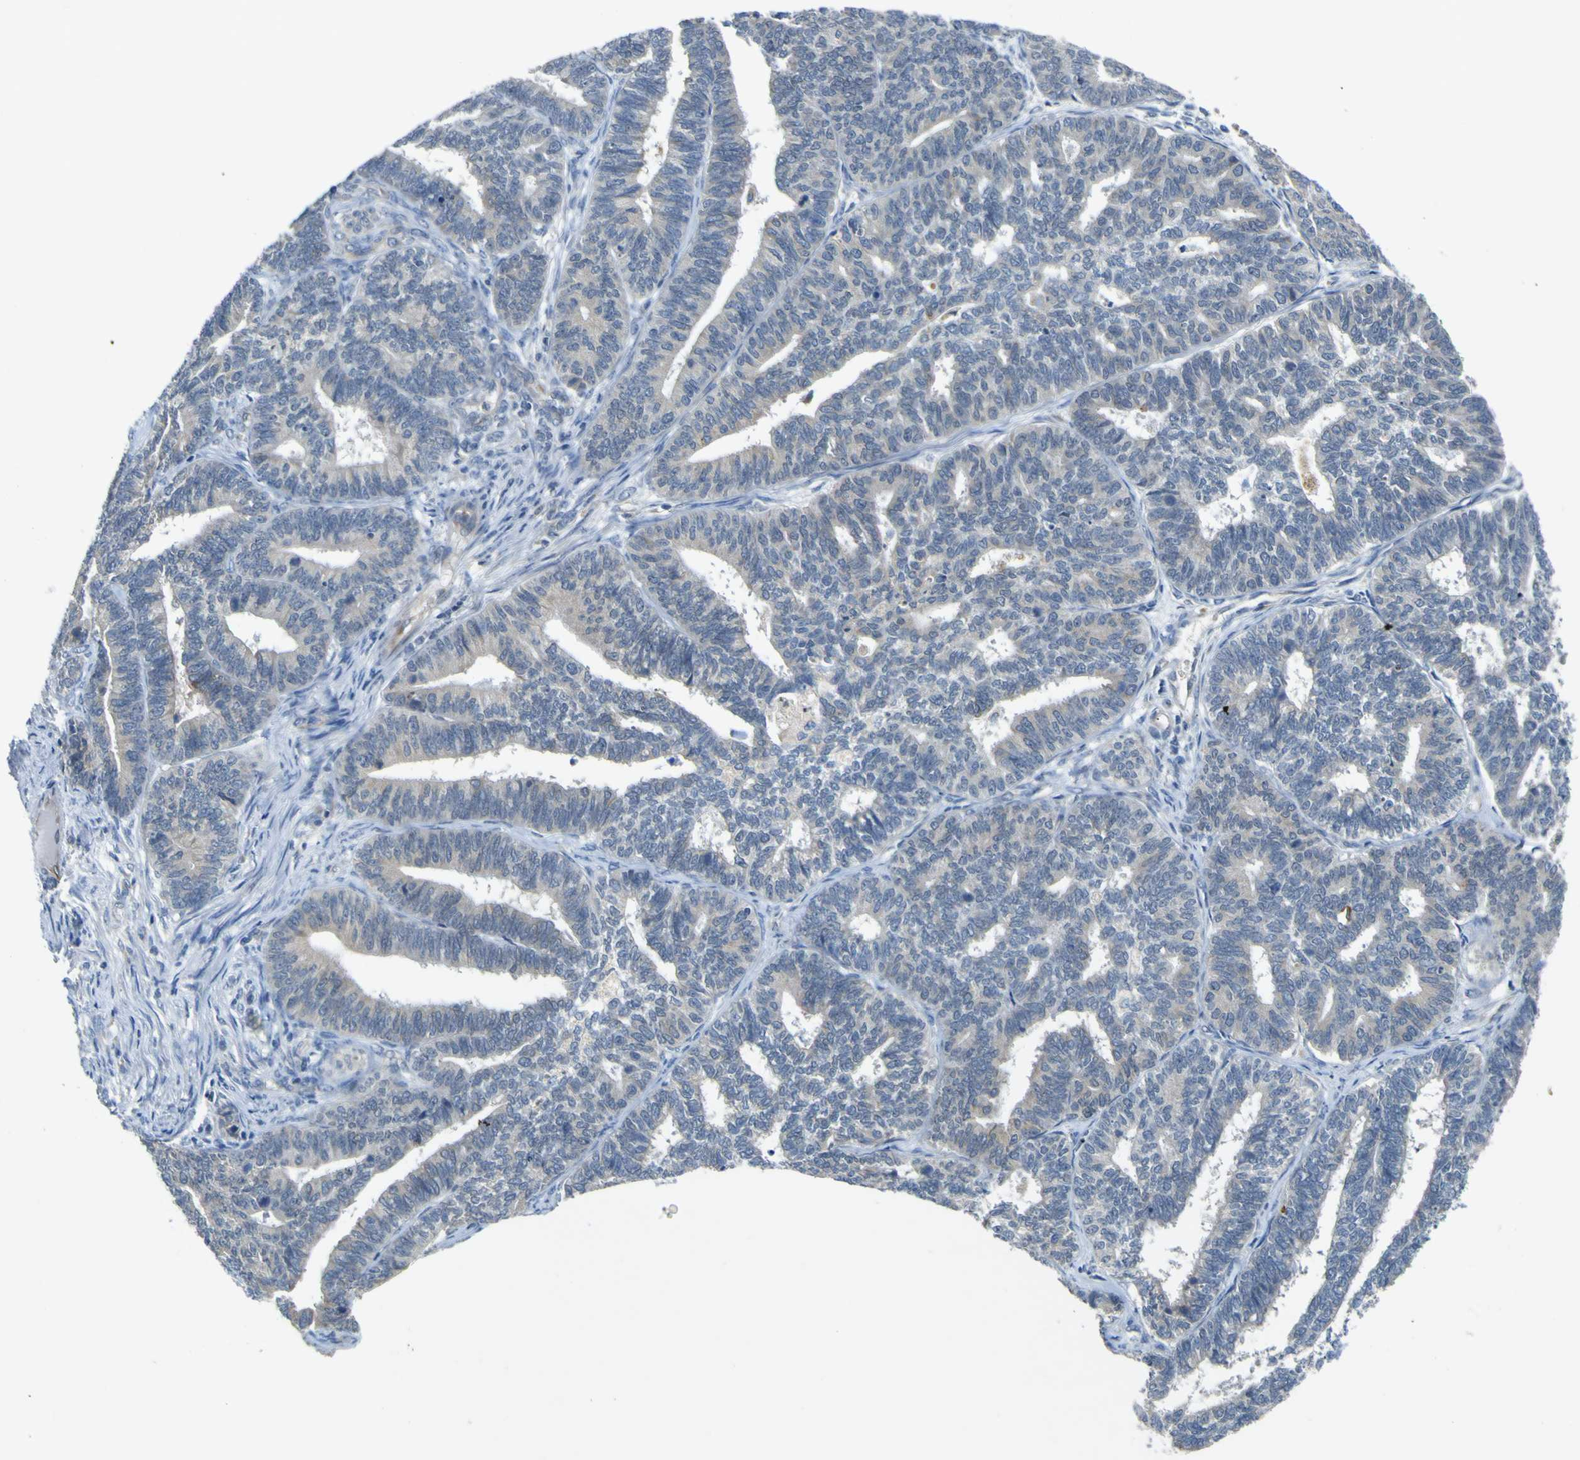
{"staining": {"intensity": "weak", "quantity": "<25%", "location": "cytoplasmic/membranous"}, "tissue": "endometrial cancer", "cell_type": "Tumor cells", "image_type": "cancer", "snomed": [{"axis": "morphology", "description": "Adenocarcinoma, NOS"}, {"axis": "topography", "description": "Endometrium"}], "caption": "Tumor cells are negative for protein expression in human endometrial adenocarcinoma.", "gene": "LDLR", "patient": {"sex": "female", "age": 70}}